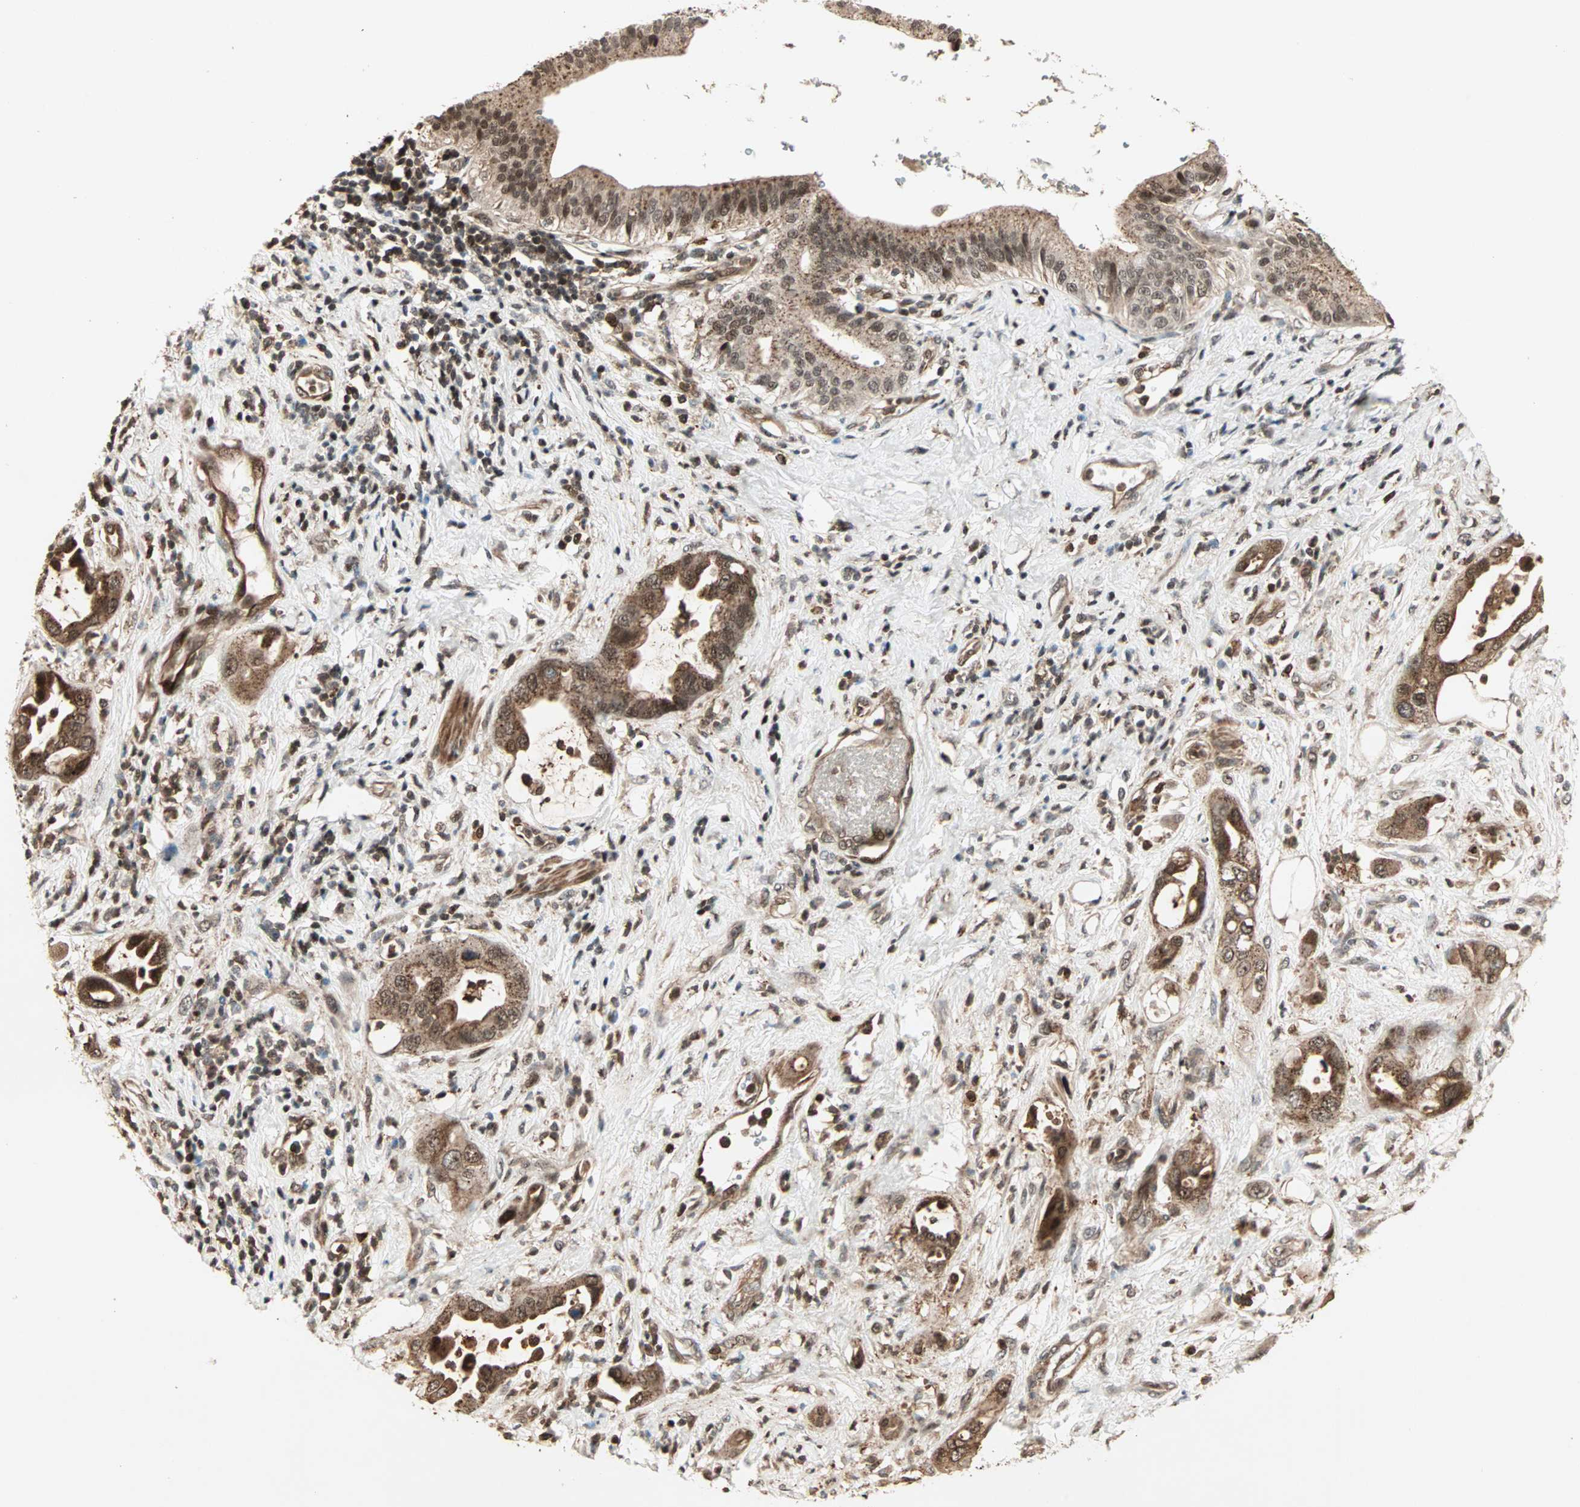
{"staining": {"intensity": "moderate", "quantity": ">75%", "location": "cytoplasmic/membranous,nuclear"}, "tissue": "pancreatic cancer", "cell_type": "Tumor cells", "image_type": "cancer", "snomed": [{"axis": "morphology", "description": "Adenocarcinoma, NOS"}, {"axis": "morphology", "description": "Adenocarcinoma, metastatic, NOS"}, {"axis": "topography", "description": "Lymph node"}, {"axis": "topography", "description": "Pancreas"}, {"axis": "topography", "description": "Duodenum"}], "caption": "This is an image of IHC staining of adenocarcinoma (pancreatic), which shows moderate staining in the cytoplasmic/membranous and nuclear of tumor cells.", "gene": "ZBED9", "patient": {"sex": "female", "age": 64}}